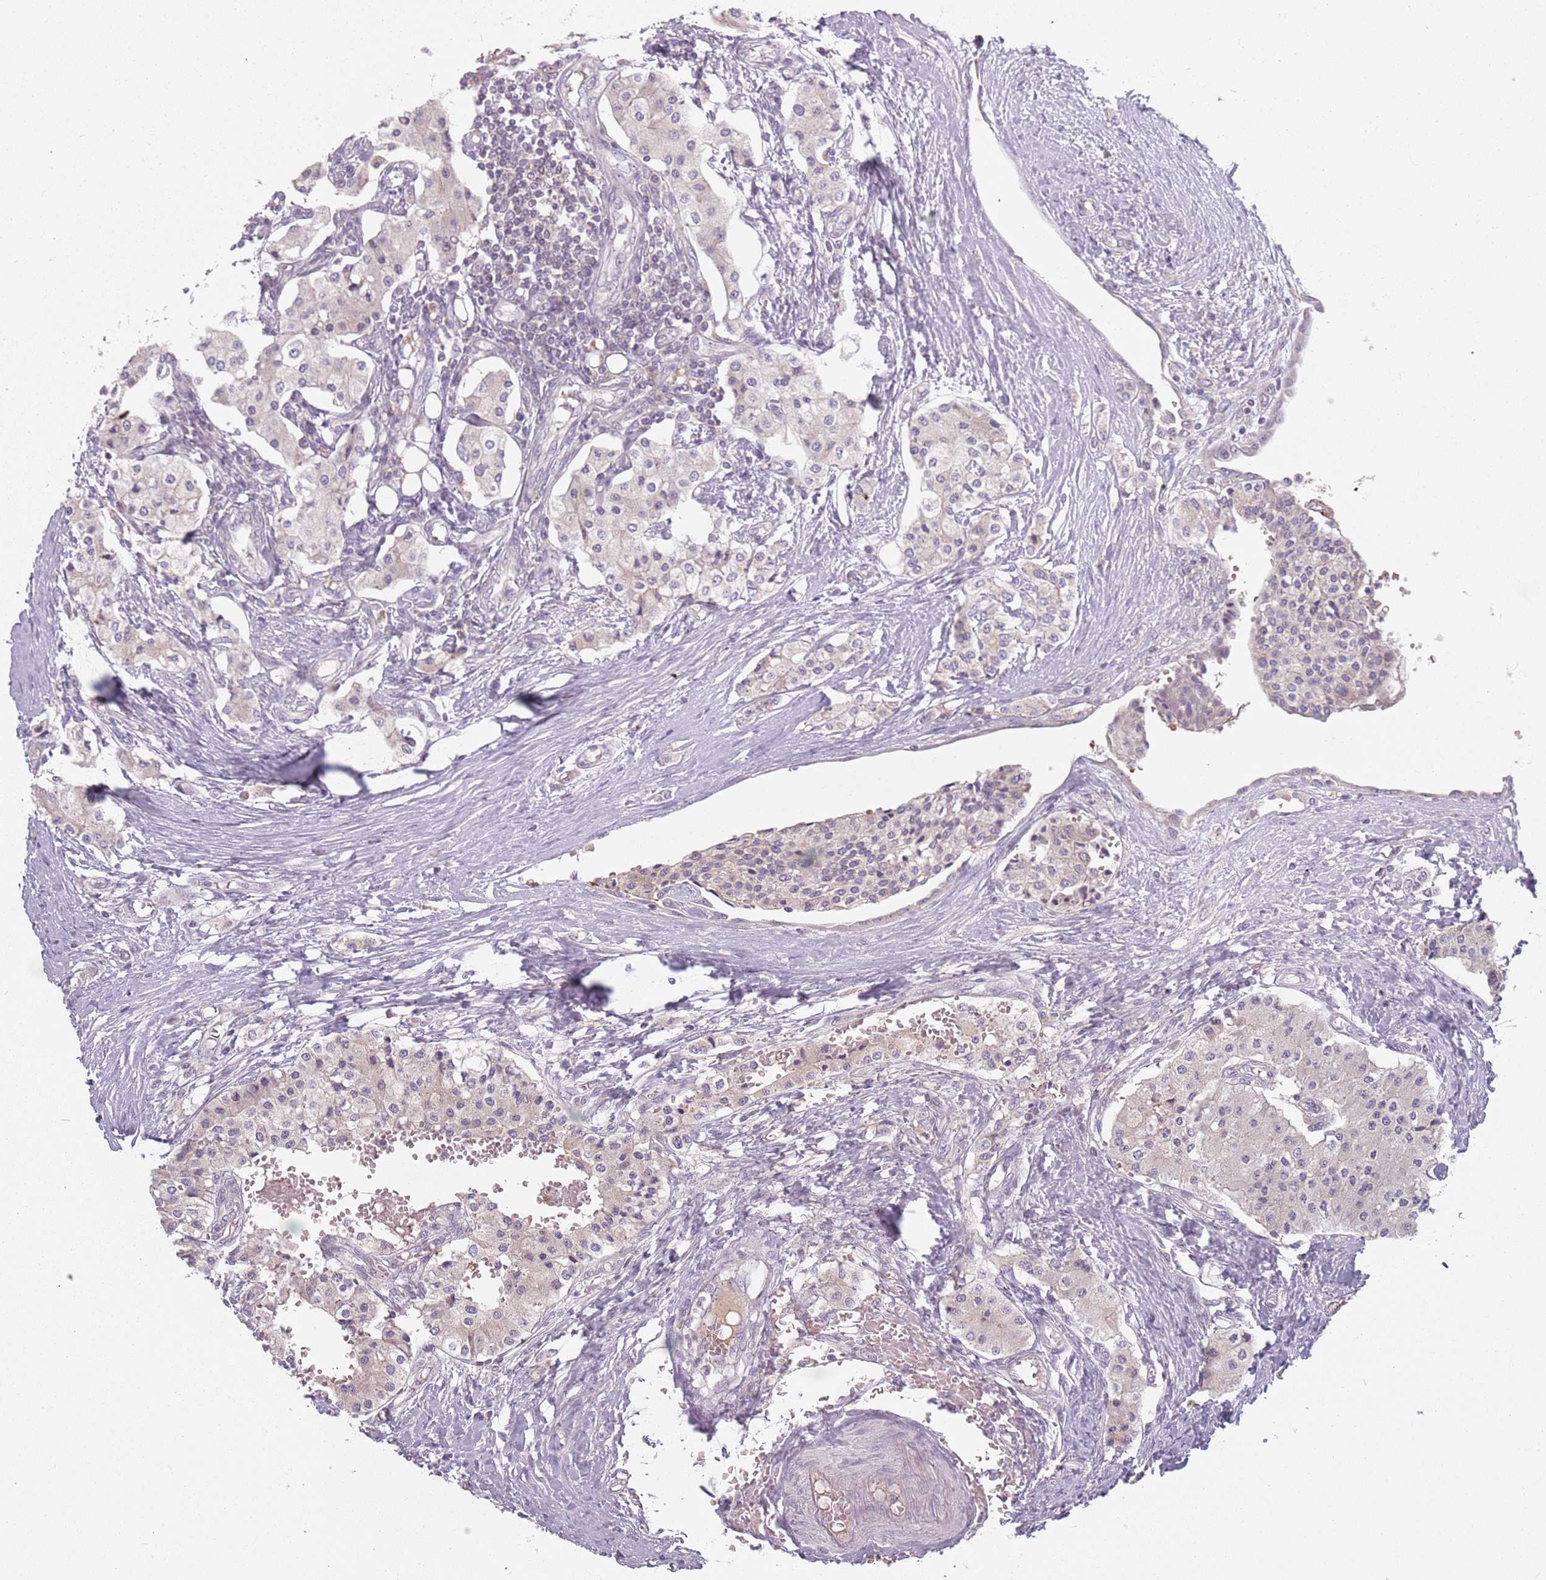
{"staining": {"intensity": "negative", "quantity": "none", "location": "none"}, "tissue": "carcinoid", "cell_type": "Tumor cells", "image_type": "cancer", "snomed": [{"axis": "morphology", "description": "Carcinoid, malignant, NOS"}, {"axis": "topography", "description": "Colon"}], "caption": "Carcinoid (malignant) was stained to show a protein in brown. There is no significant positivity in tumor cells.", "gene": "ASB13", "patient": {"sex": "female", "age": 52}}